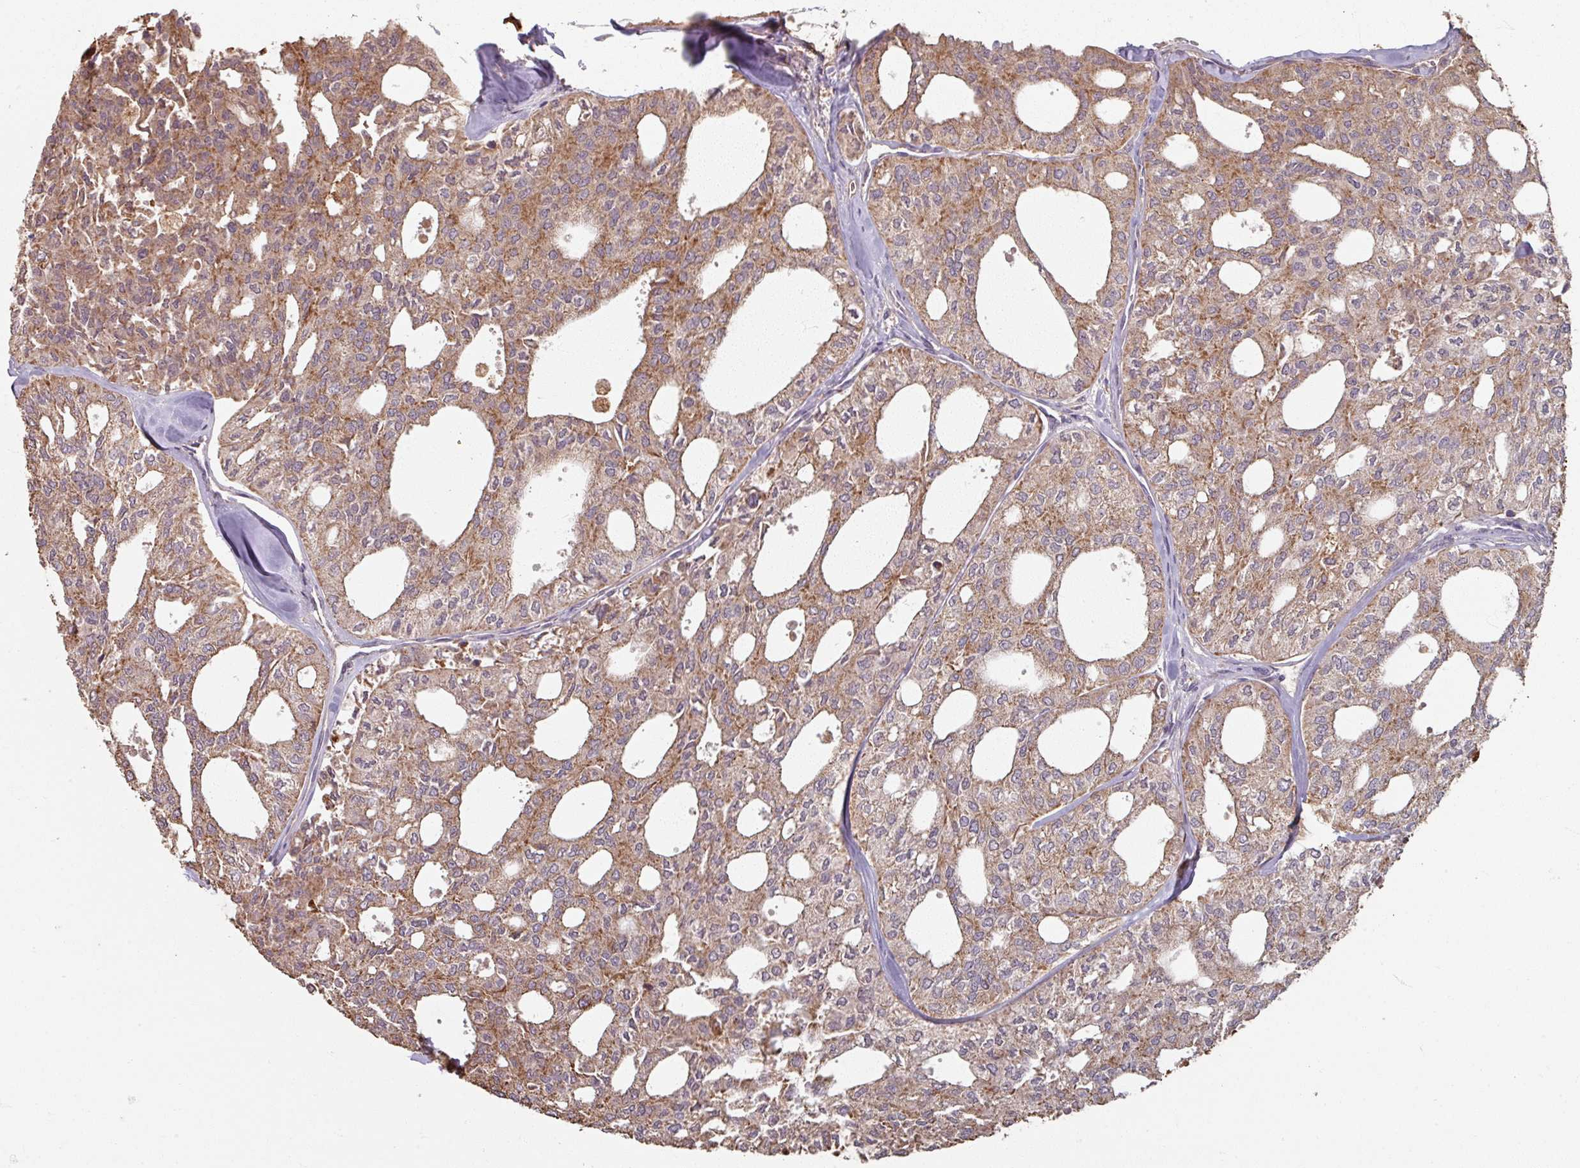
{"staining": {"intensity": "moderate", "quantity": ">75%", "location": "cytoplasmic/membranous"}, "tissue": "thyroid cancer", "cell_type": "Tumor cells", "image_type": "cancer", "snomed": [{"axis": "morphology", "description": "Follicular adenoma carcinoma, NOS"}, {"axis": "topography", "description": "Thyroid gland"}], "caption": "Immunohistochemistry histopathology image of neoplastic tissue: thyroid cancer (follicular adenoma carcinoma) stained using IHC shows medium levels of moderate protein expression localized specifically in the cytoplasmic/membranous of tumor cells, appearing as a cytoplasmic/membranous brown color.", "gene": "CCDC68", "patient": {"sex": "male", "age": 75}}